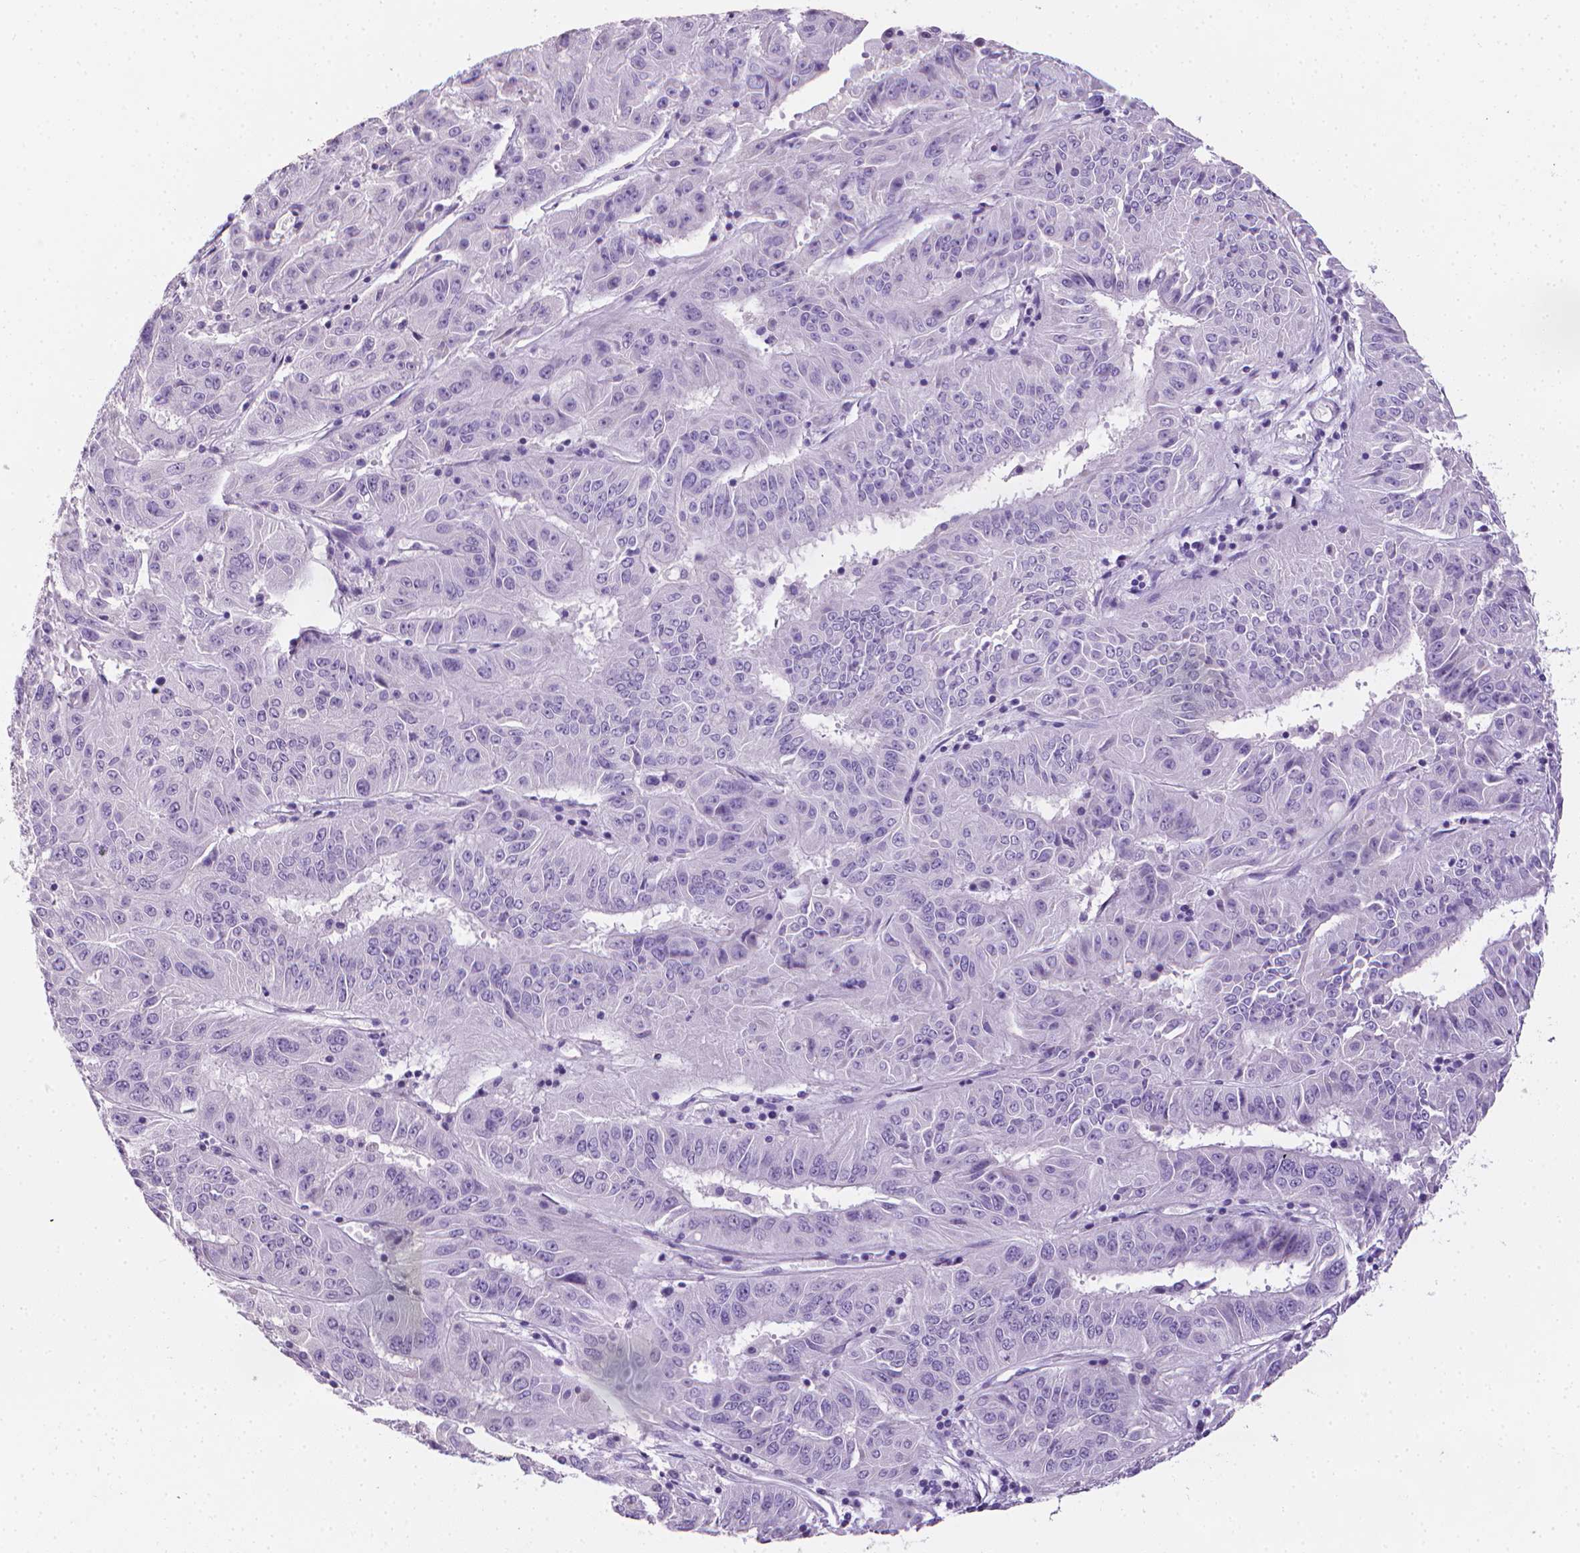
{"staining": {"intensity": "negative", "quantity": "none", "location": "none"}, "tissue": "pancreatic cancer", "cell_type": "Tumor cells", "image_type": "cancer", "snomed": [{"axis": "morphology", "description": "Adenocarcinoma, NOS"}, {"axis": "topography", "description": "Pancreas"}], "caption": "Tumor cells are negative for brown protein staining in pancreatic cancer (adenocarcinoma). (DAB (3,3'-diaminobenzidine) IHC, high magnification).", "gene": "XPNPEP2", "patient": {"sex": "male", "age": 63}}